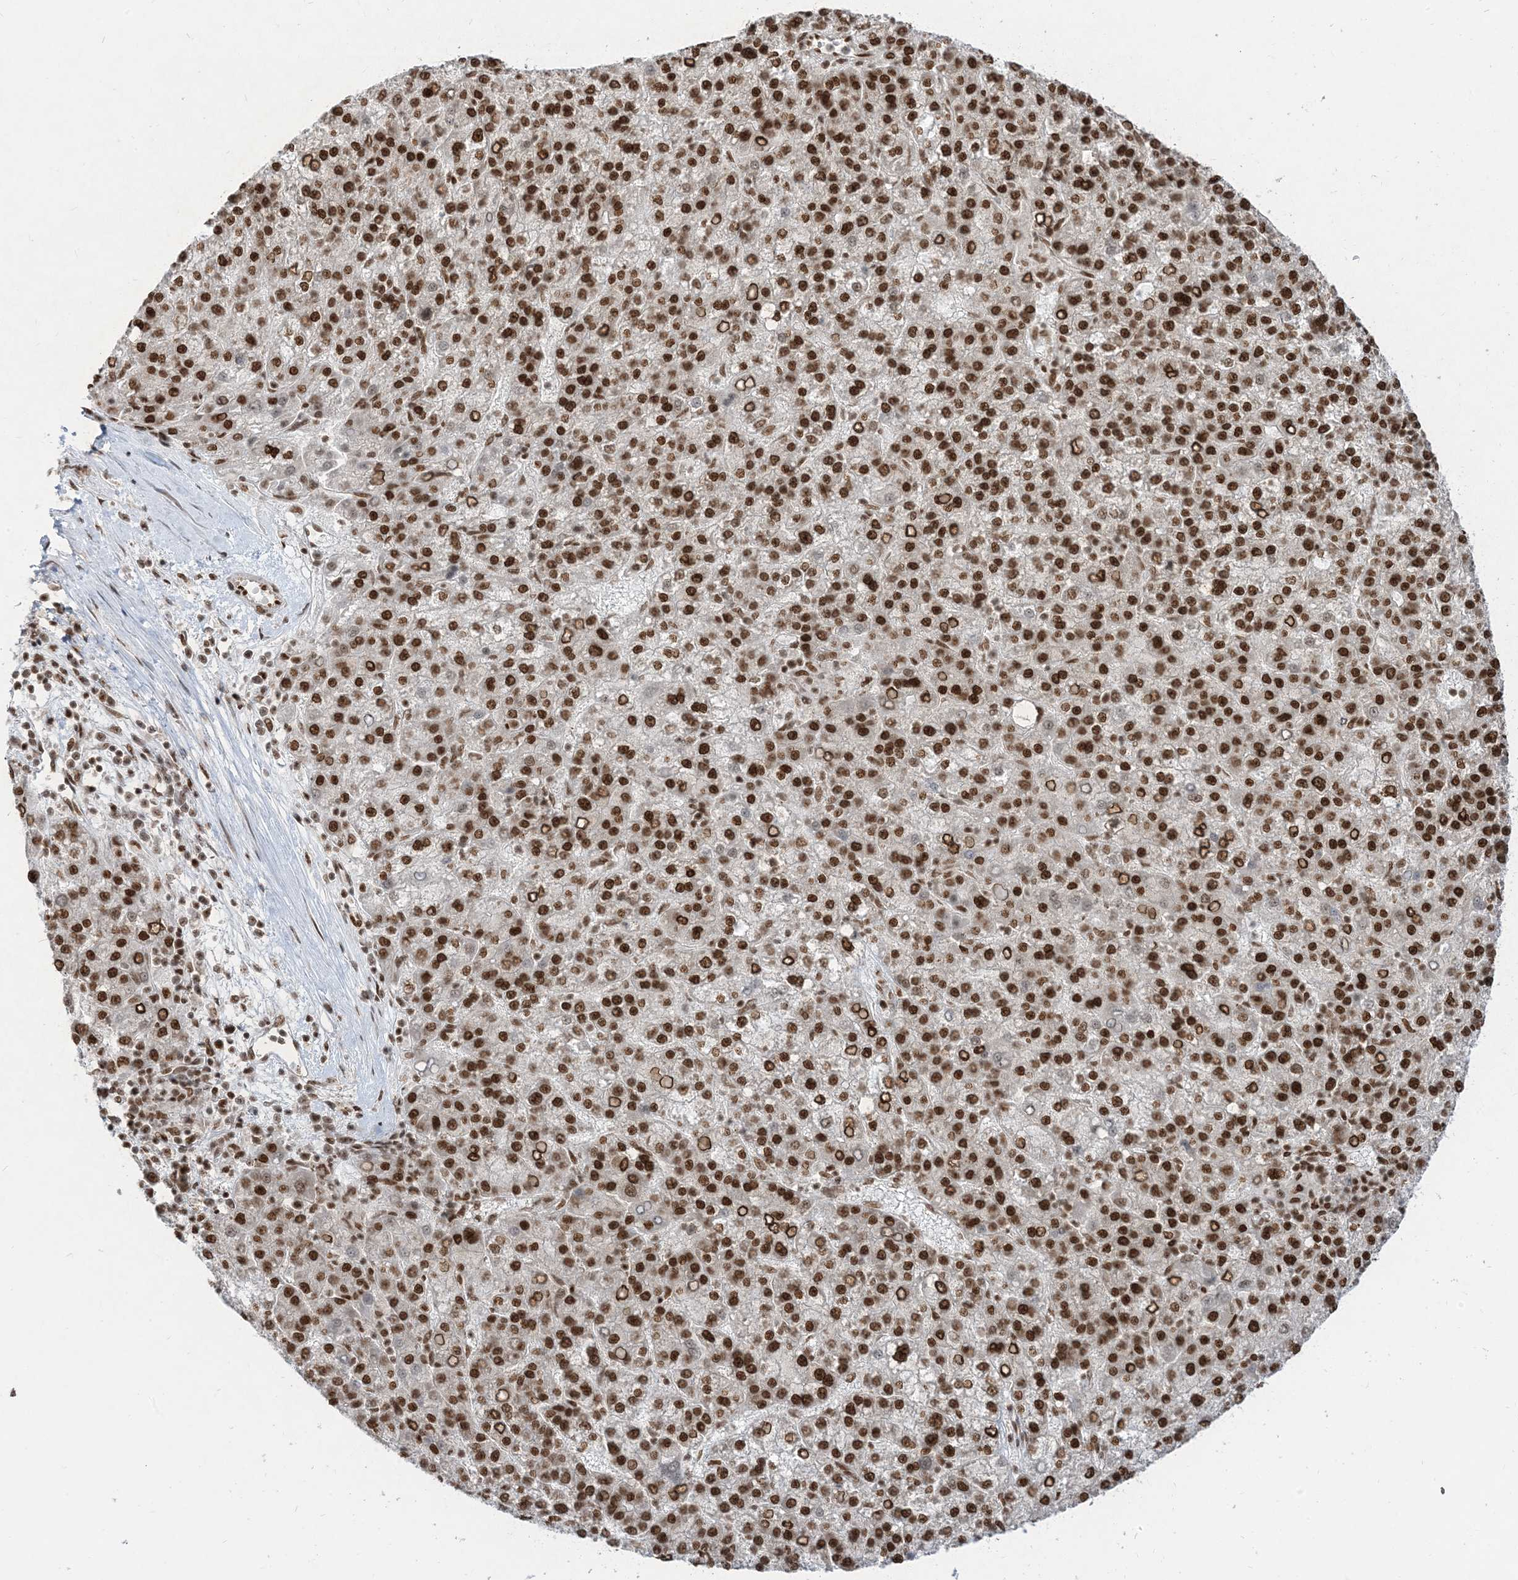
{"staining": {"intensity": "strong", "quantity": ">75%", "location": "nuclear"}, "tissue": "liver cancer", "cell_type": "Tumor cells", "image_type": "cancer", "snomed": [{"axis": "morphology", "description": "Carcinoma, Hepatocellular, NOS"}, {"axis": "topography", "description": "Liver"}], "caption": "The histopathology image shows immunohistochemical staining of liver hepatocellular carcinoma. There is strong nuclear positivity is appreciated in about >75% of tumor cells.", "gene": "ARGLU1", "patient": {"sex": "female", "age": 58}}